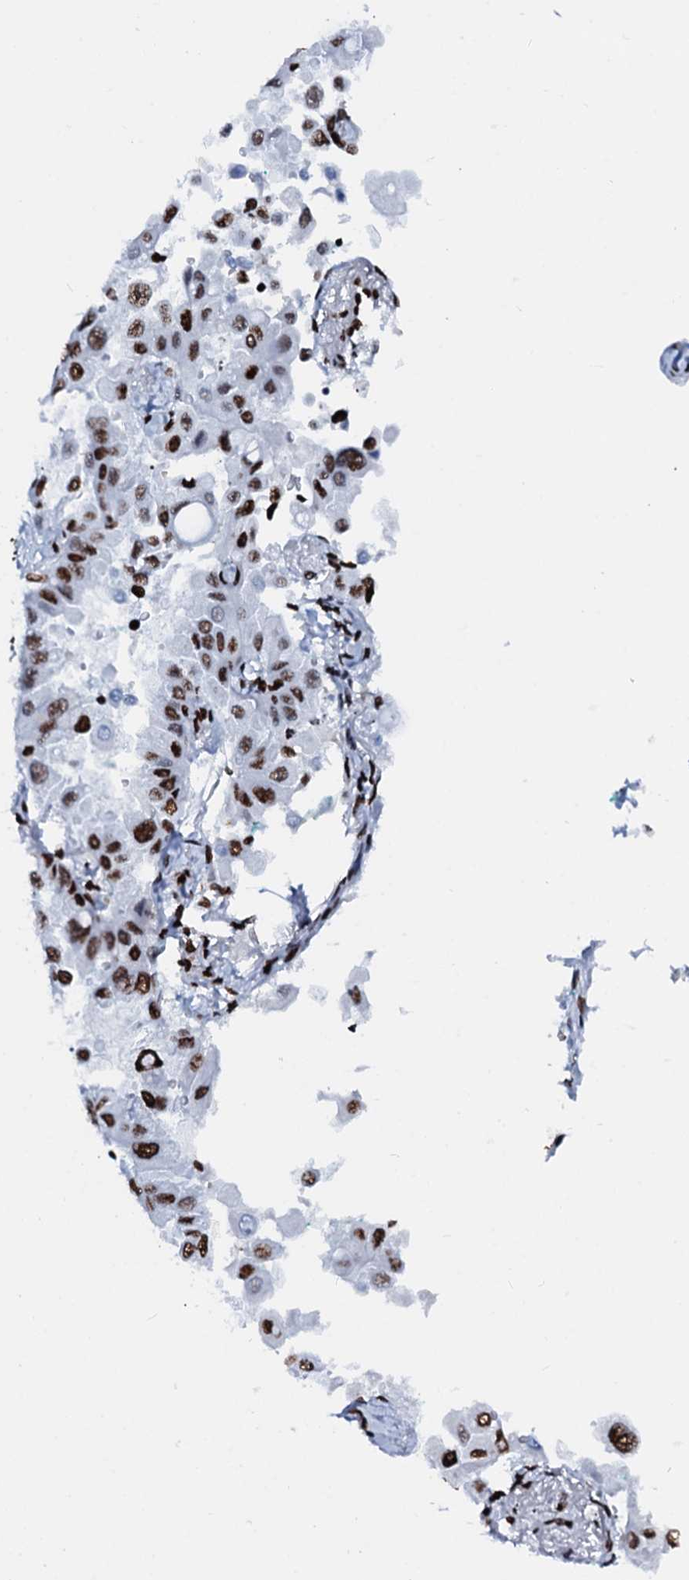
{"staining": {"intensity": "strong", "quantity": ">75%", "location": "nuclear"}, "tissue": "lung cancer", "cell_type": "Tumor cells", "image_type": "cancer", "snomed": [{"axis": "morphology", "description": "Adenocarcinoma, NOS"}, {"axis": "topography", "description": "Lung"}], "caption": "A photomicrograph of human lung adenocarcinoma stained for a protein reveals strong nuclear brown staining in tumor cells.", "gene": "RALY", "patient": {"sex": "female", "age": 67}}